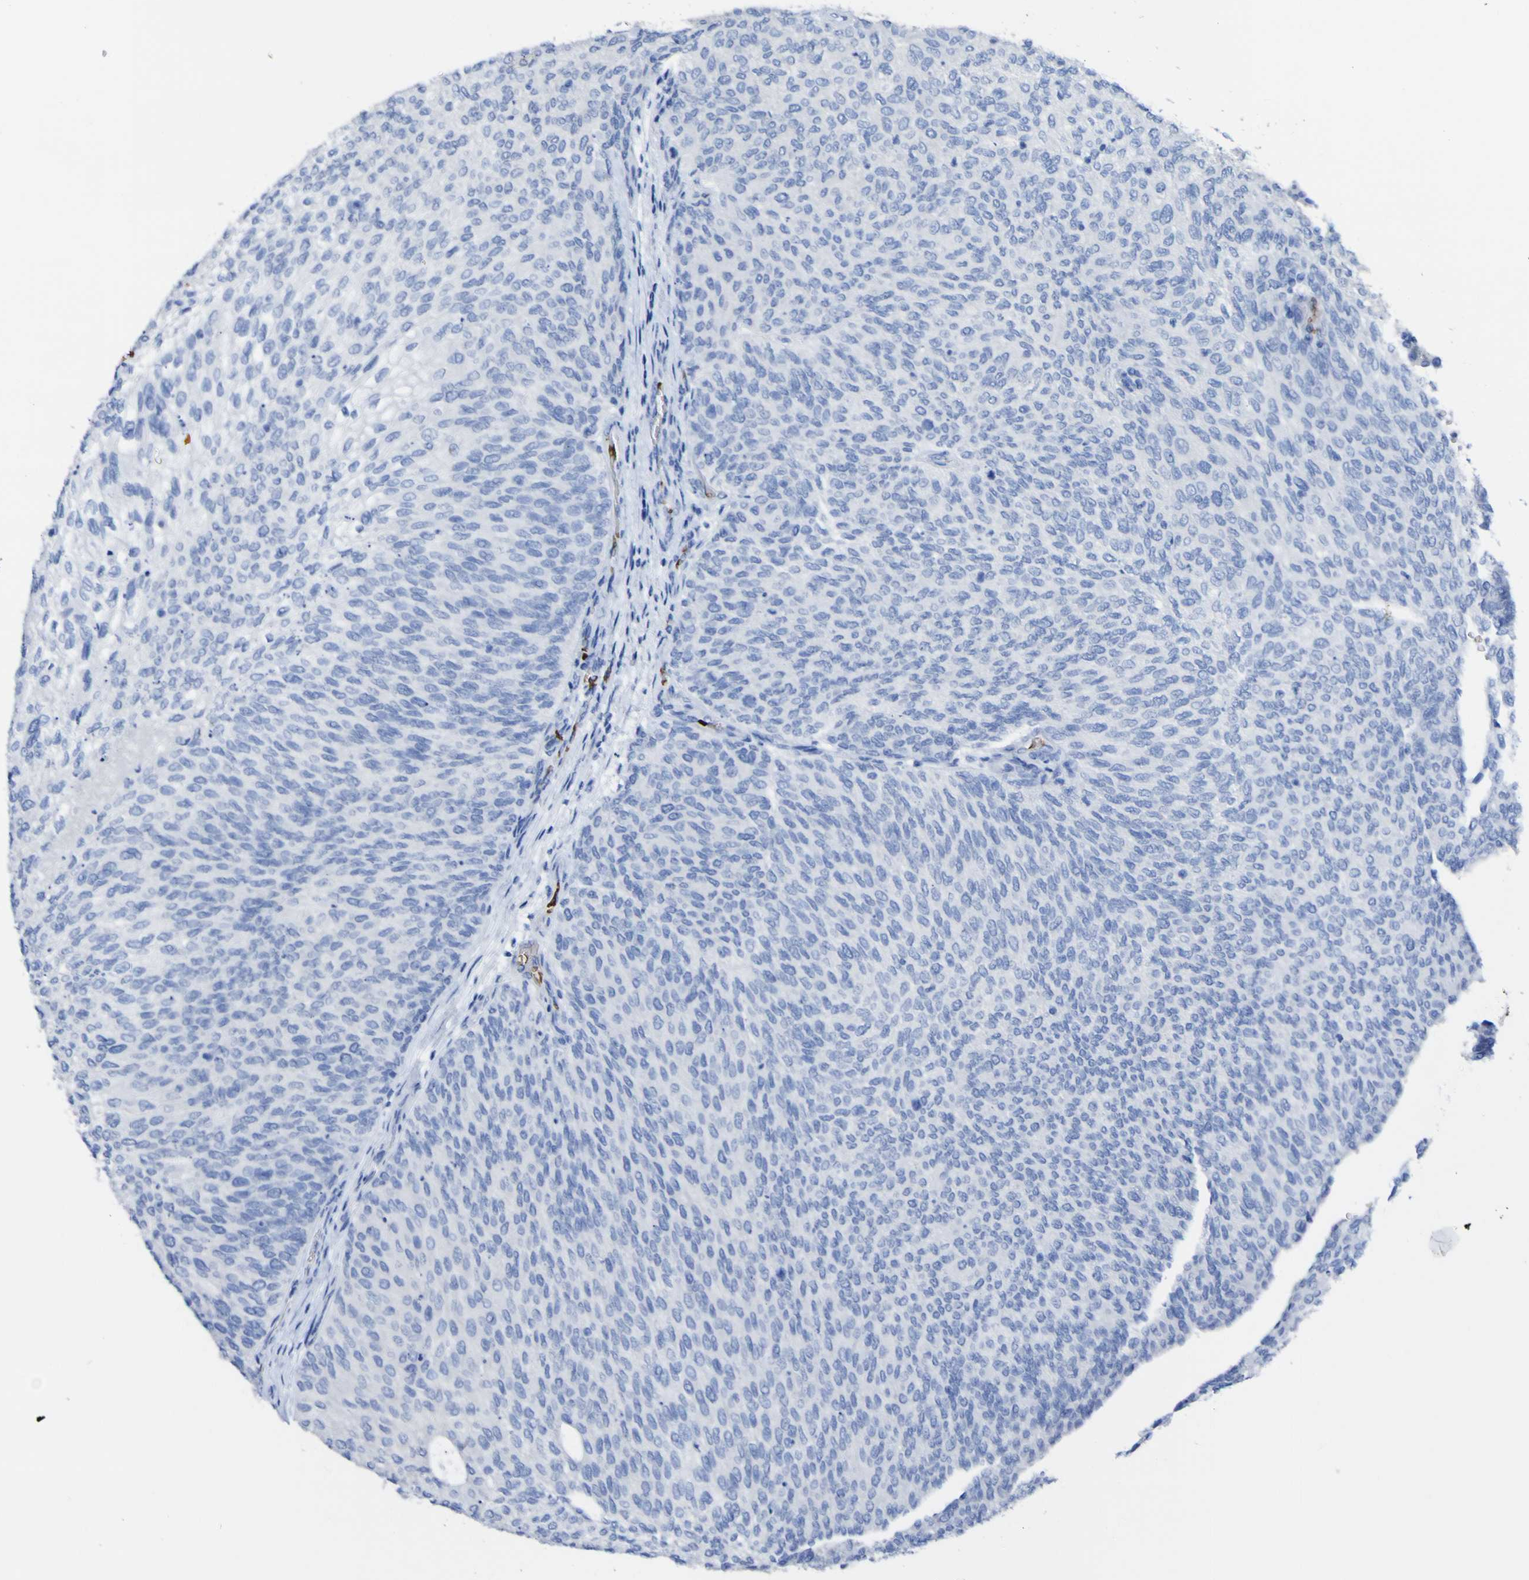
{"staining": {"intensity": "negative", "quantity": "none", "location": "none"}, "tissue": "urothelial cancer", "cell_type": "Tumor cells", "image_type": "cancer", "snomed": [{"axis": "morphology", "description": "Urothelial carcinoma, Low grade"}, {"axis": "topography", "description": "Urinary bladder"}], "caption": "This is a photomicrograph of immunohistochemistry staining of urothelial cancer, which shows no staining in tumor cells.", "gene": "GCM1", "patient": {"sex": "female", "age": 79}}